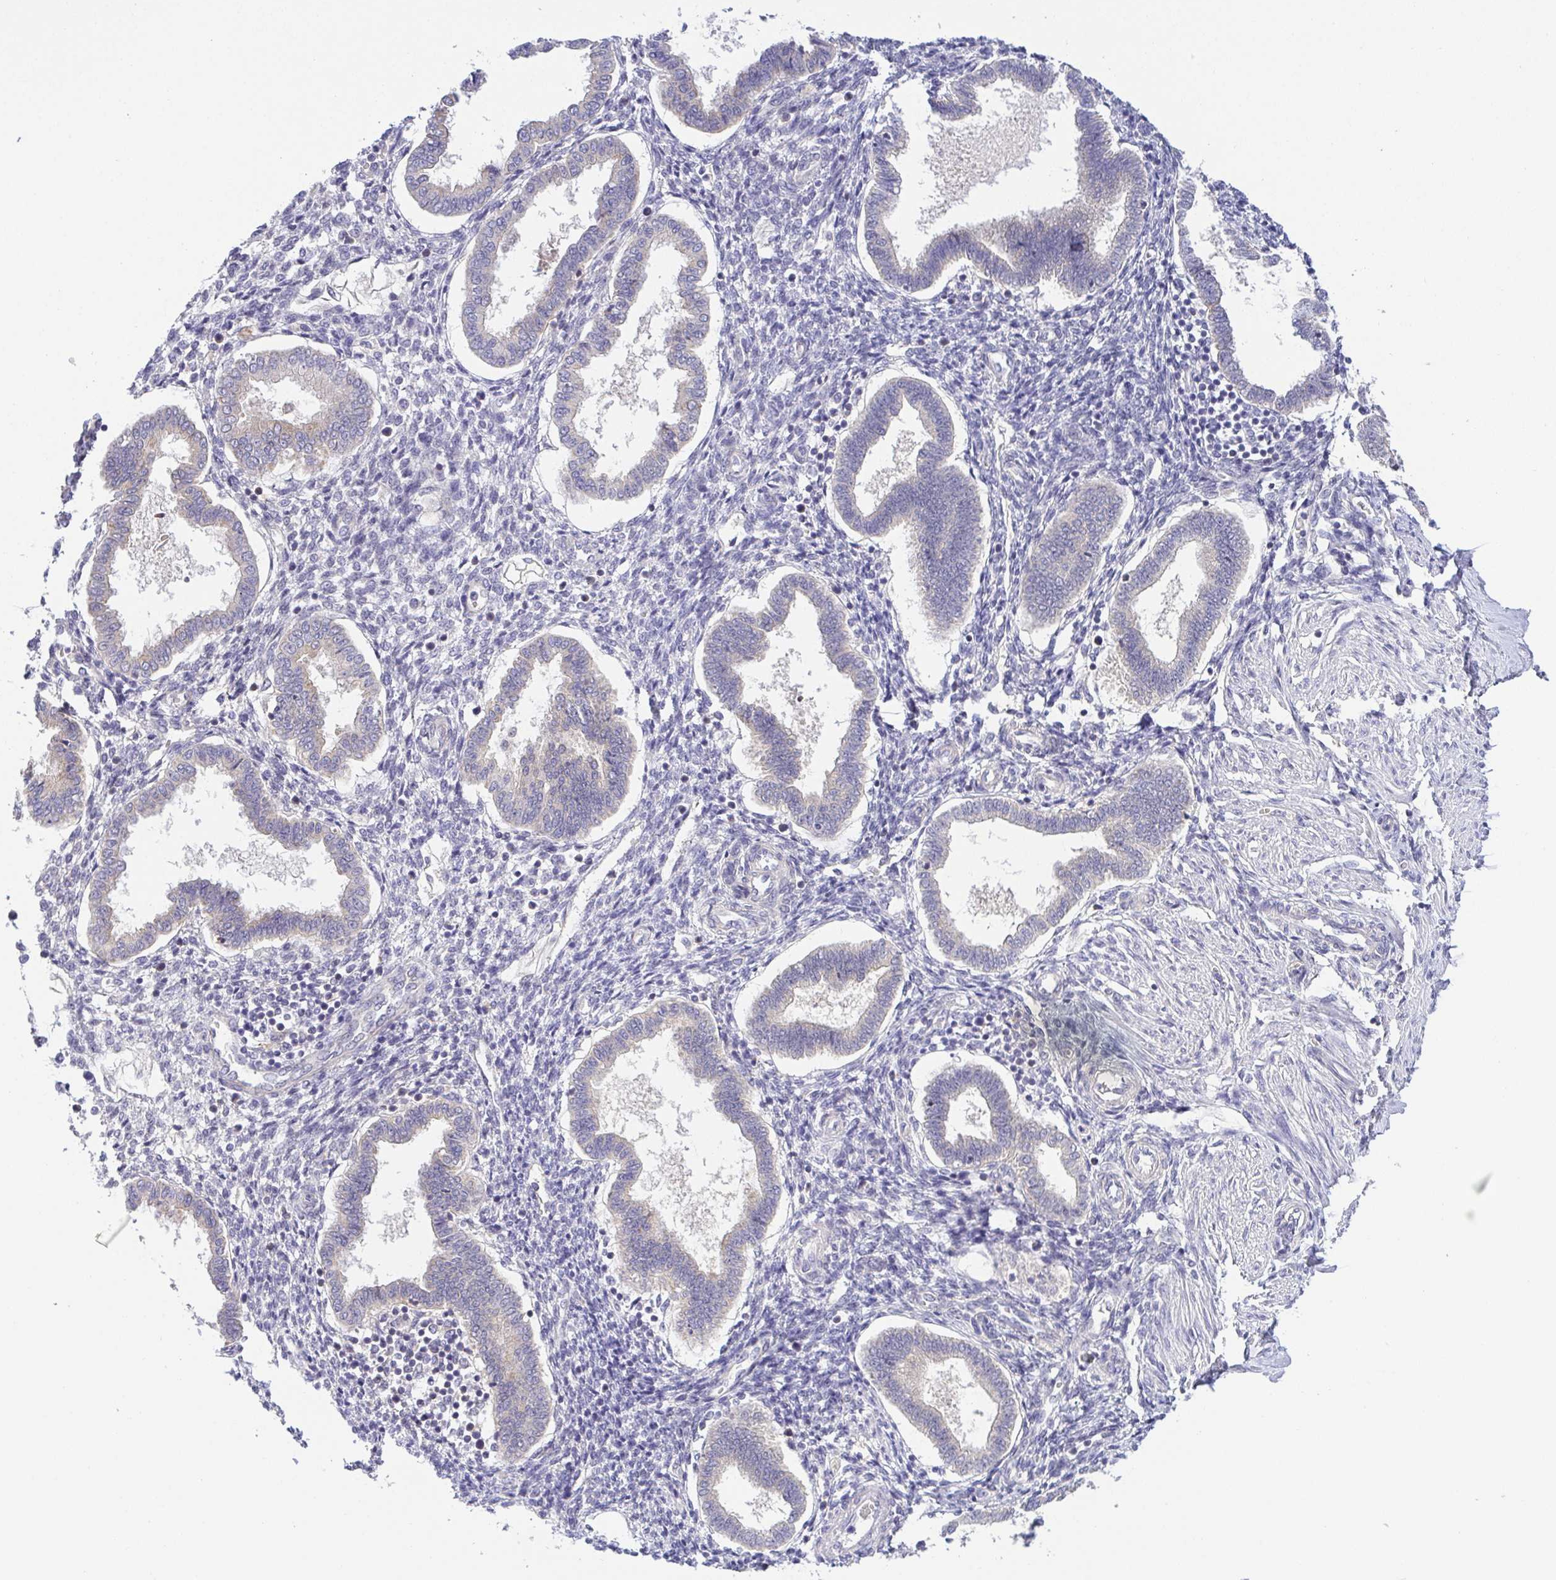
{"staining": {"intensity": "negative", "quantity": "none", "location": "none"}, "tissue": "endometrium", "cell_type": "Cells in endometrial stroma", "image_type": "normal", "snomed": [{"axis": "morphology", "description": "Normal tissue, NOS"}, {"axis": "topography", "description": "Endometrium"}], "caption": "The histopathology image reveals no staining of cells in endometrial stroma in normal endometrium. (DAB IHC with hematoxylin counter stain).", "gene": "BCL2L1", "patient": {"sex": "female", "age": 24}}